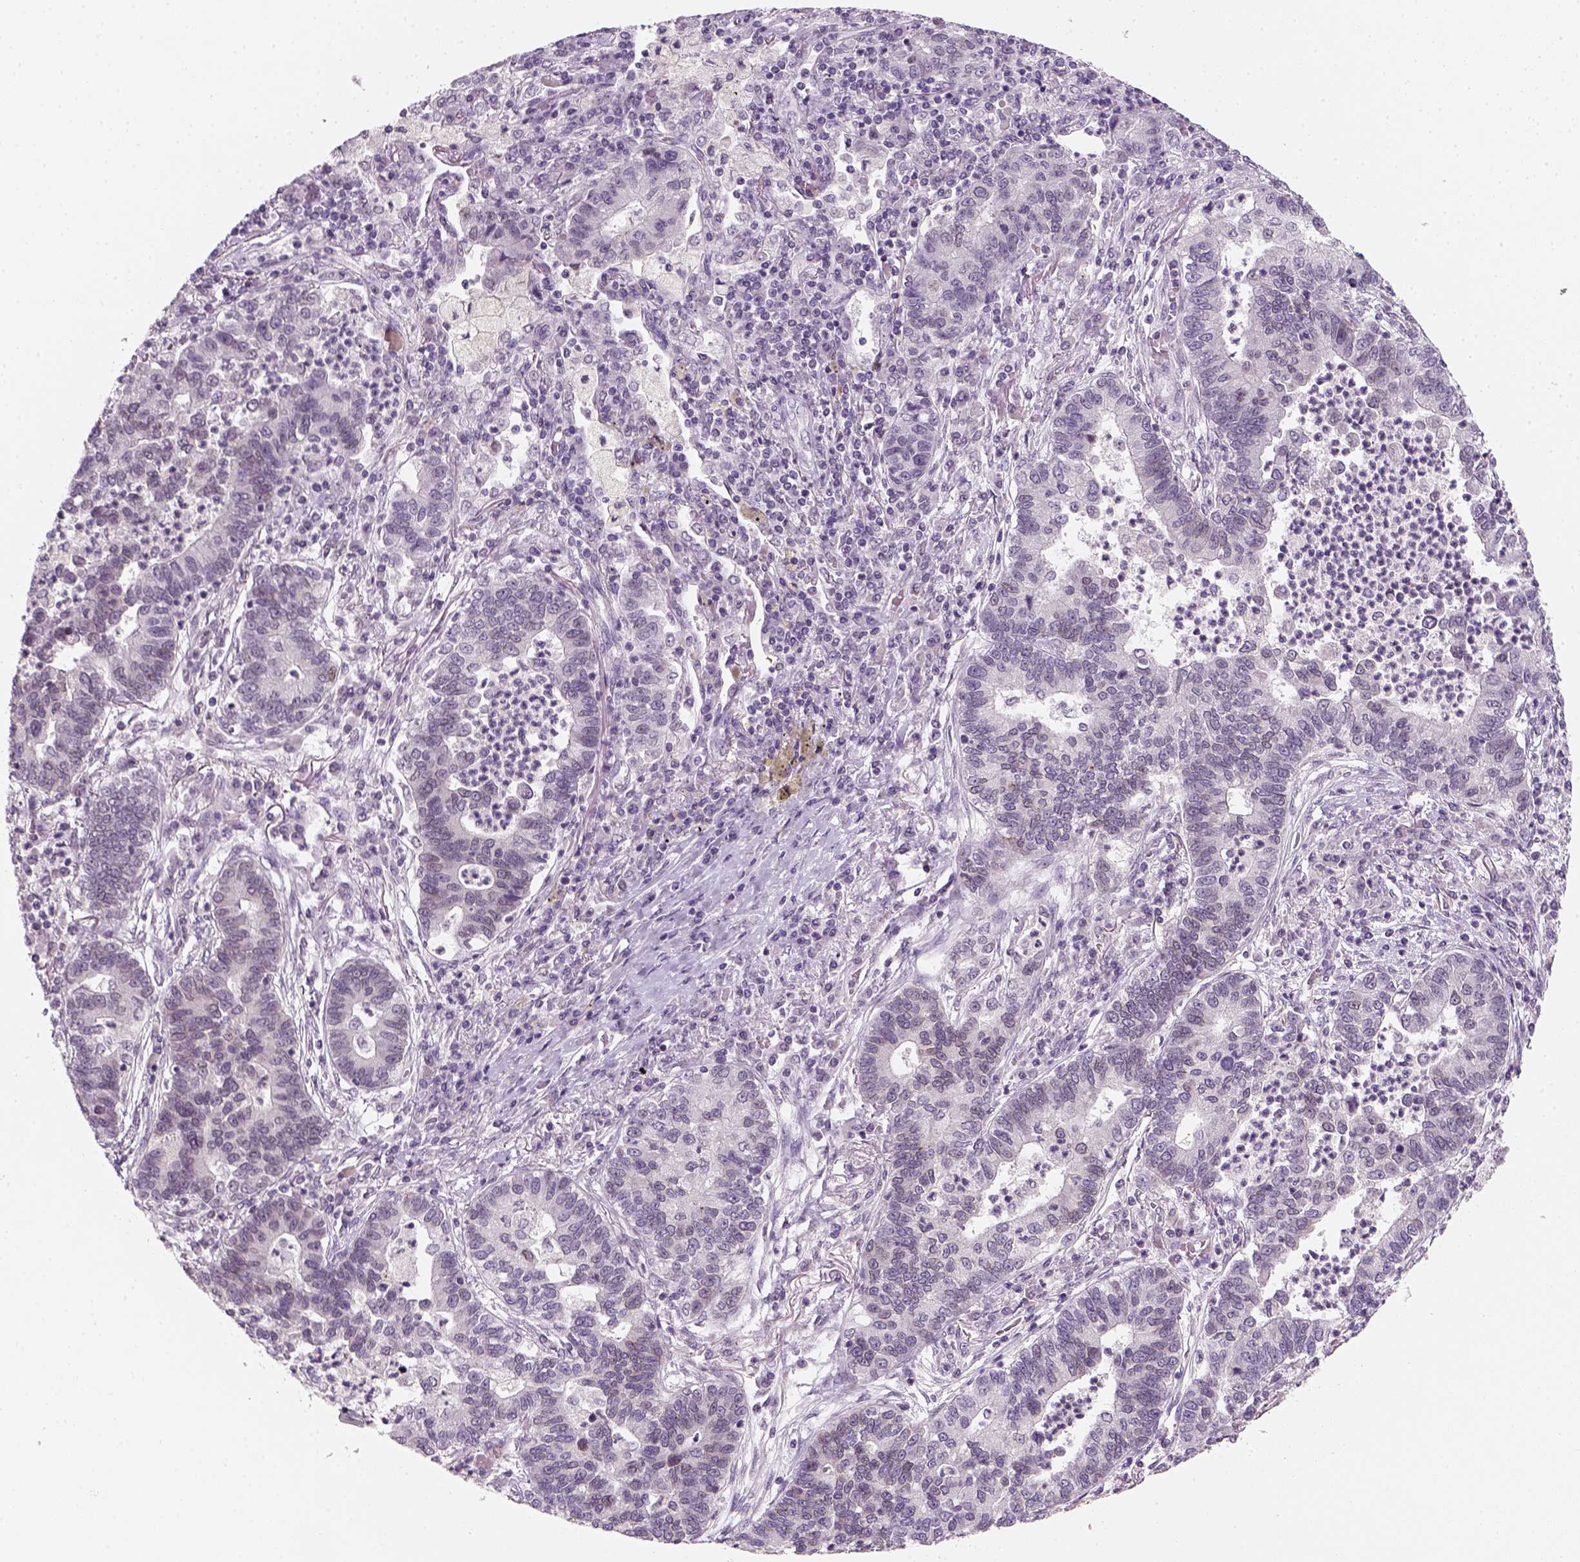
{"staining": {"intensity": "negative", "quantity": "none", "location": "none"}, "tissue": "lung cancer", "cell_type": "Tumor cells", "image_type": "cancer", "snomed": [{"axis": "morphology", "description": "Adenocarcinoma, NOS"}, {"axis": "topography", "description": "Lung"}], "caption": "DAB immunohistochemical staining of lung cancer (adenocarcinoma) displays no significant positivity in tumor cells.", "gene": "TP53", "patient": {"sex": "female", "age": 57}}